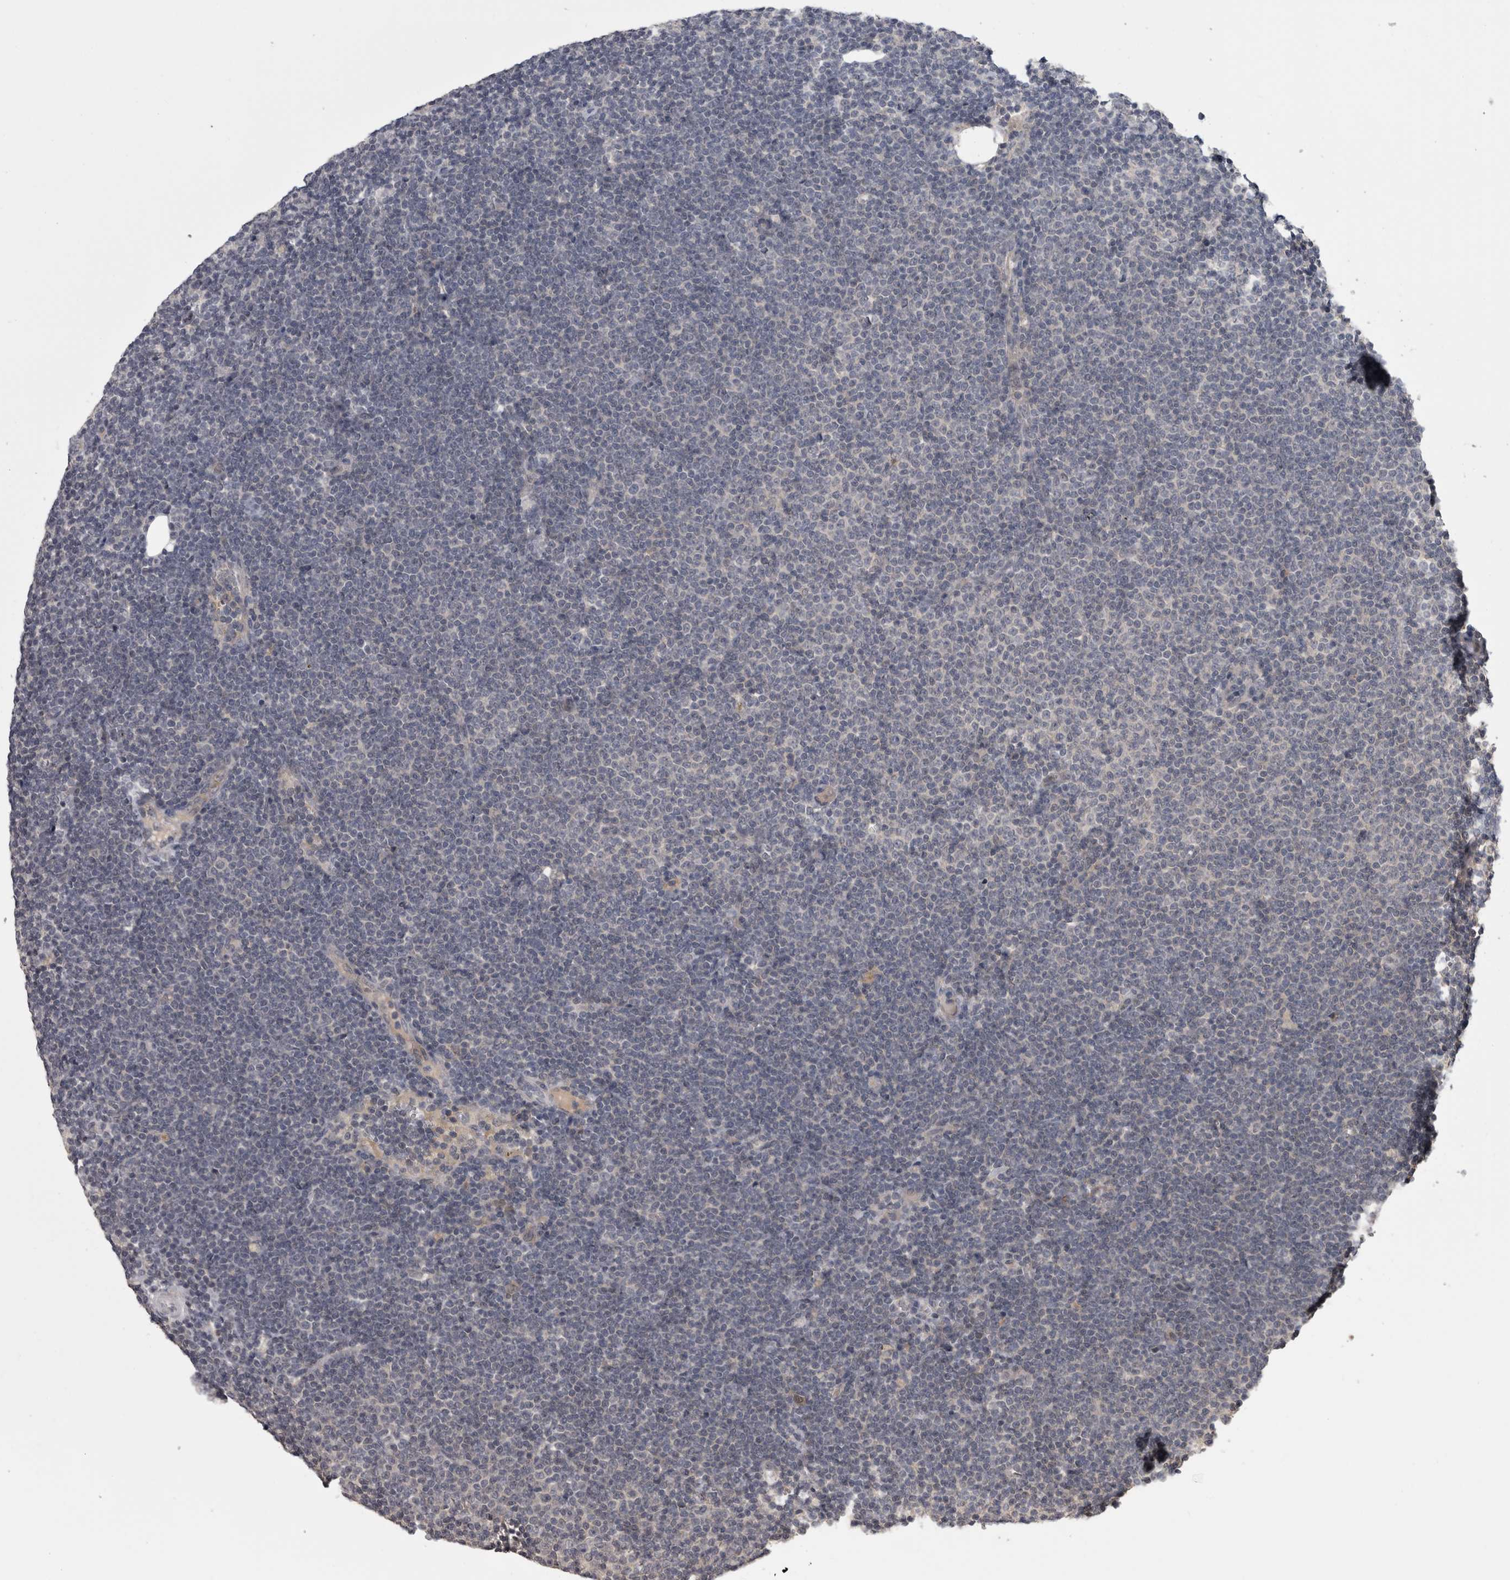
{"staining": {"intensity": "negative", "quantity": "none", "location": "none"}, "tissue": "lymphoma", "cell_type": "Tumor cells", "image_type": "cancer", "snomed": [{"axis": "morphology", "description": "Malignant lymphoma, non-Hodgkin's type, Low grade"}, {"axis": "topography", "description": "Lymph node"}], "caption": "A photomicrograph of malignant lymphoma, non-Hodgkin's type (low-grade) stained for a protein displays no brown staining in tumor cells.", "gene": "ZNF114", "patient": {"sex": "female", "age": 53}}